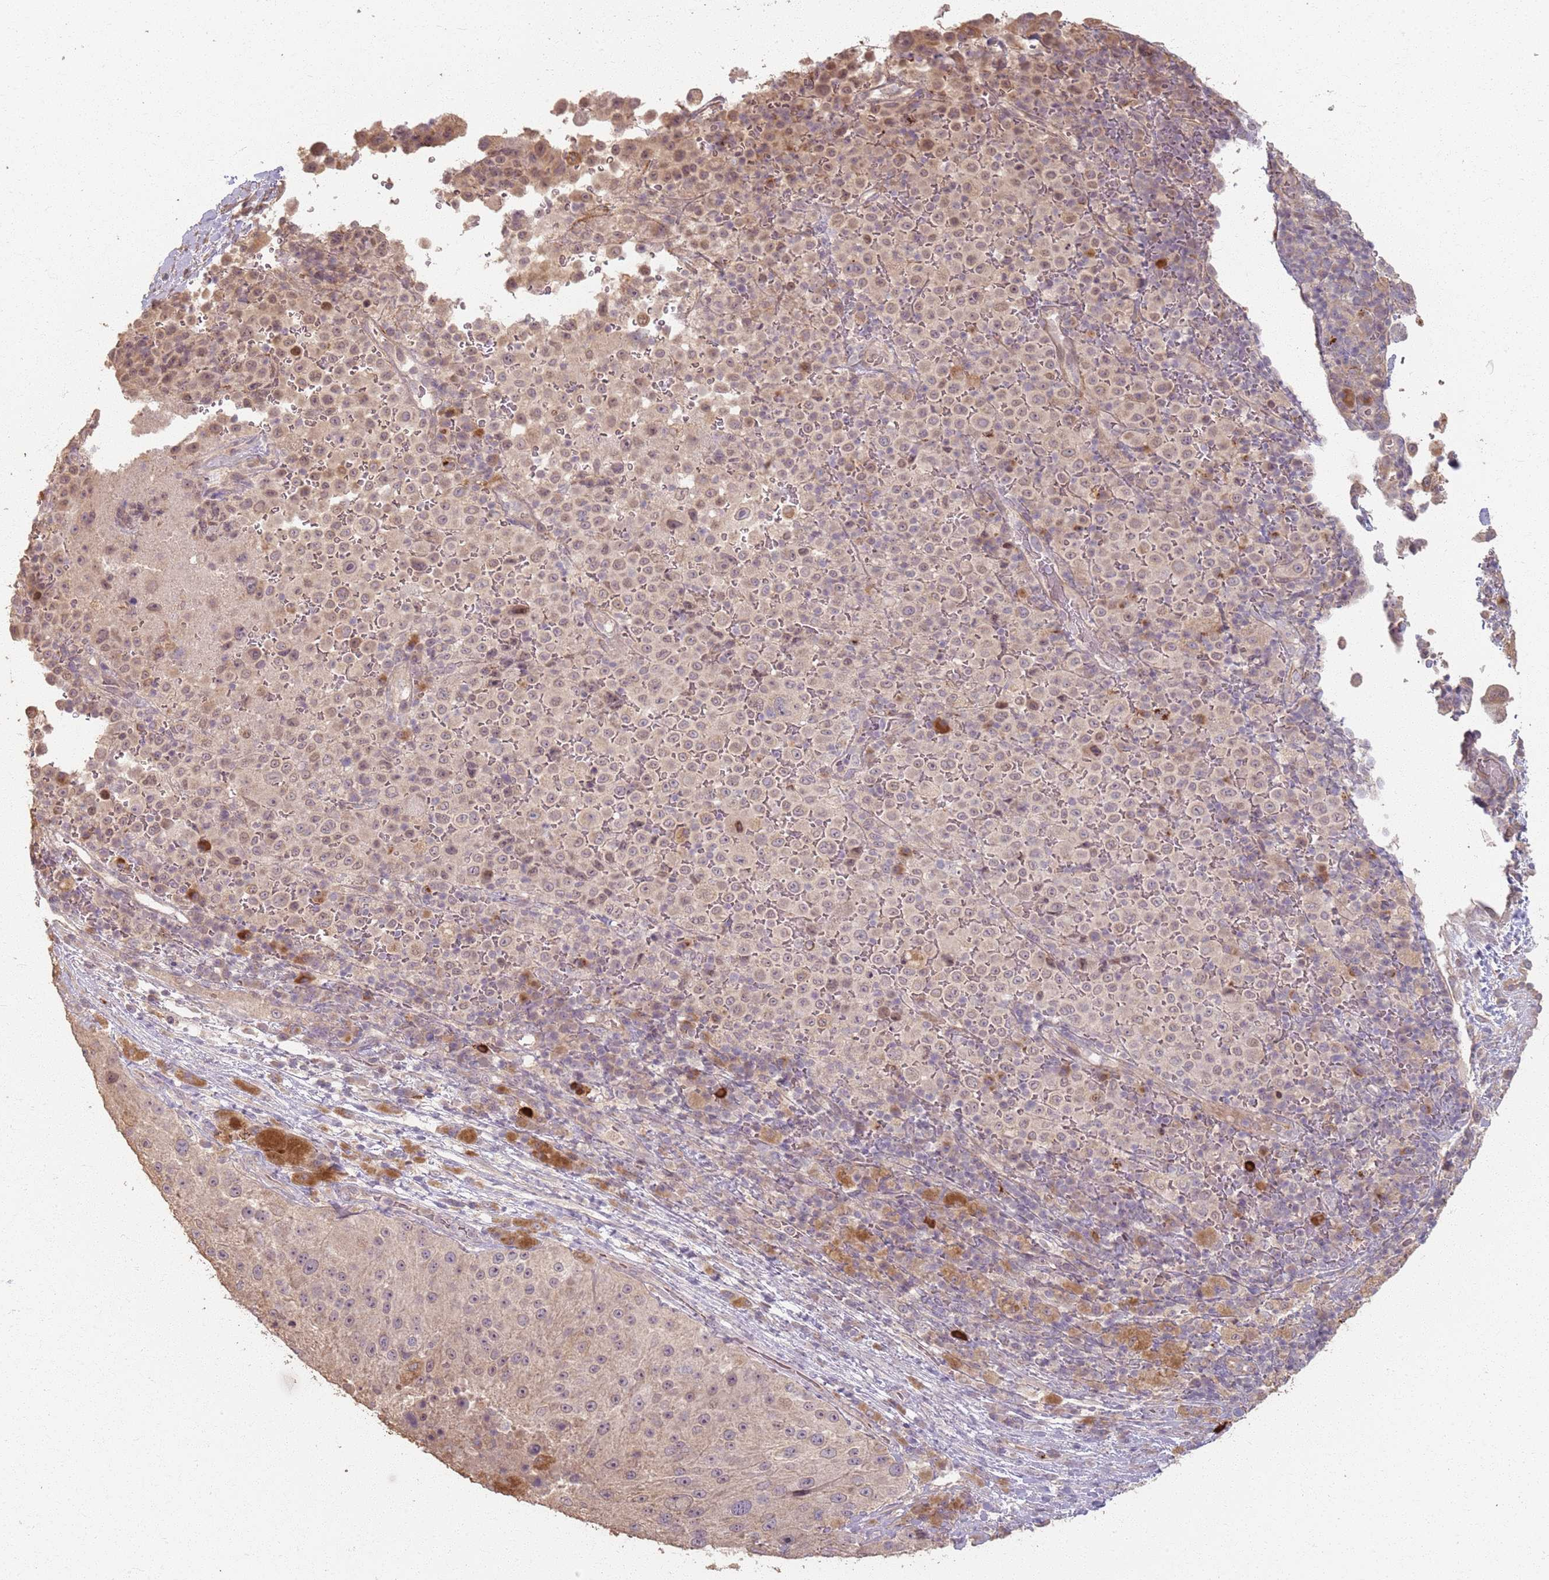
{"staining": {"intensity": "negative", "quantity": "none", "location": "none"}, "tissue": "melanoma", "cell_type": "Tumor cells", "image_type": "cancer", "snomed": [{"axis": "morphology", "description": "Malignant melanoma, Metastatic site"}, {"axis": "topography", "description": "Lymph node"}], "caption": "An immunohistochemistry micrograph of malignant melanoma (metastatic site) is shown. There is no staining in tumor cells of malignant melanoma (metastatic site).", "gene": "CCDC168", "patient": {"sex": "male", "age": 62}}